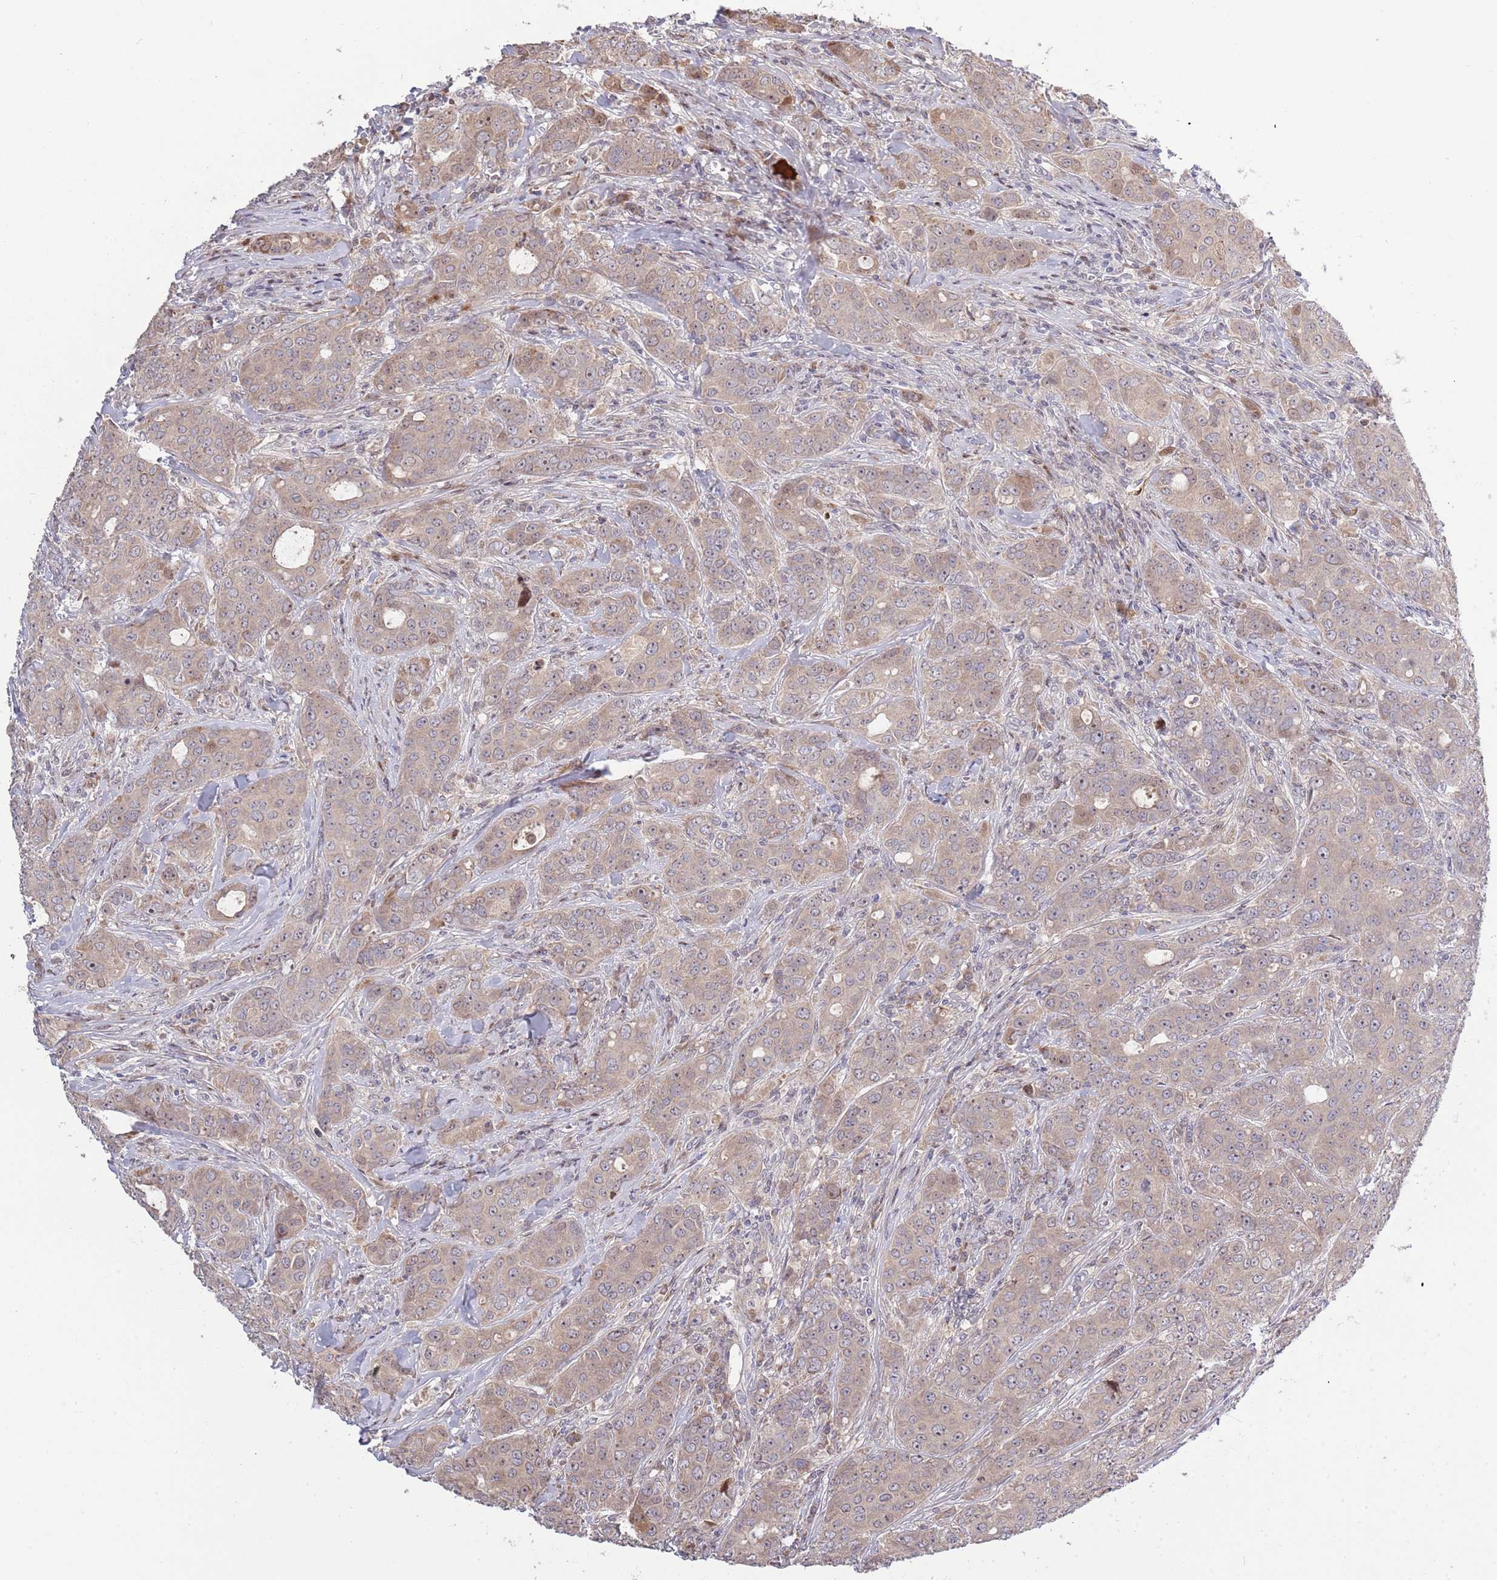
{"staining": {"intensity": "weak", "quantity": ">75%", "location": "cytoplasmic/membranous"}, "tissue": "breast cancer", "cell_type": "Tumor cells", "image_type": "cancer", "snomed": [{"axis": "morphology", "description": "Duct carcinoma"}, {"axis": "topography", "description": "Breast"}], "caption": "Breast cancer (intraductal carcinoma) stained with immunohistochemistry displays weak cytoplasmic/membranous staining in about >75% of tumor cells. (DAB IHC with brightfield microscopy, high magnification).", "gene": "SYNDIG1L", "patient": {"sex": "female", "age": 43}}